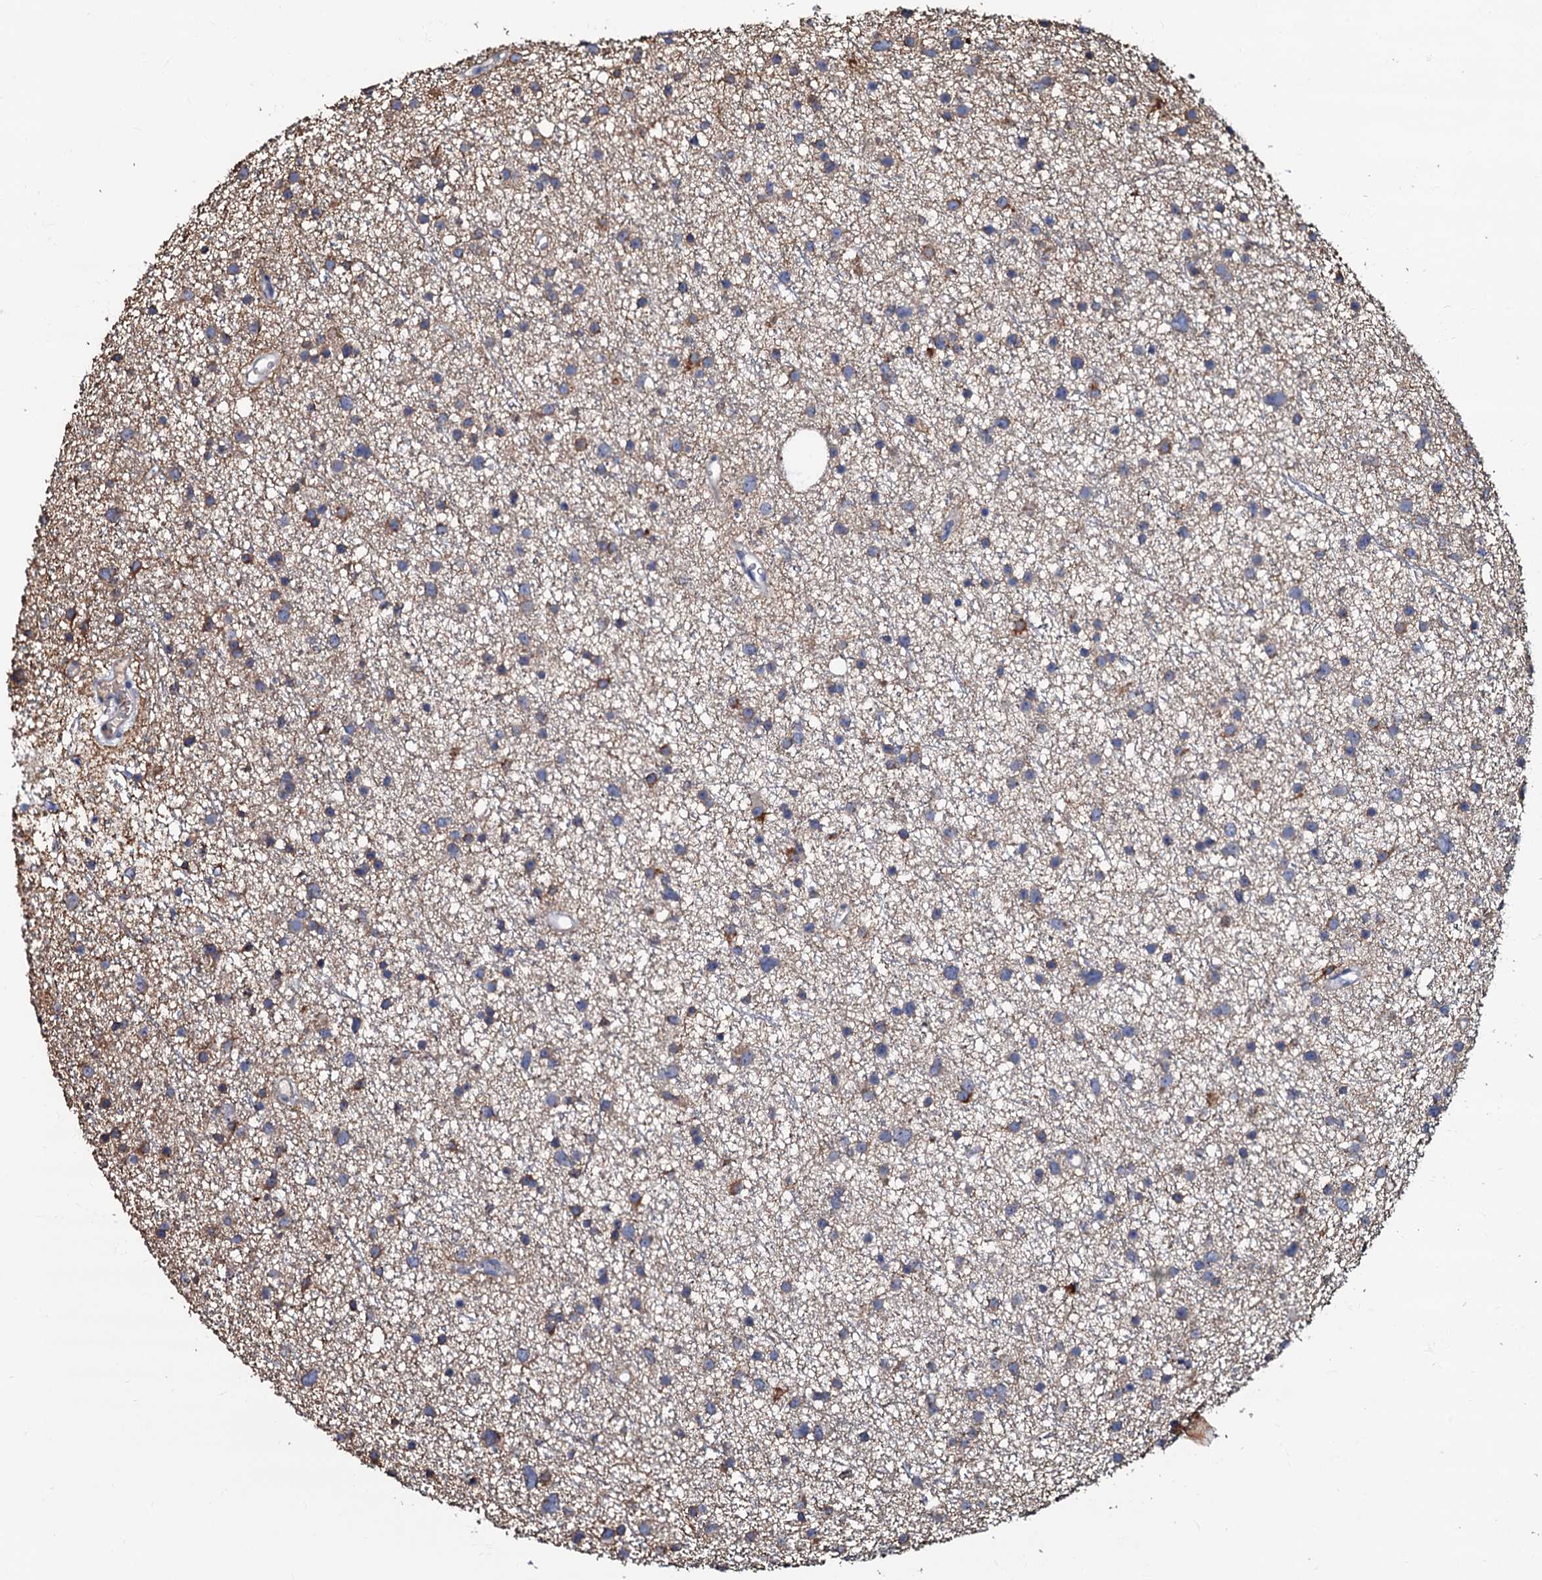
{"staining": {"intensity": "moderate", "quantity": "<25%", "location": "cytoplasmic/membranous"}, "tissue": "glioma", "cell_type": "Tumor cells", "image_type": "cancer", "snomed": [{"axis": "morphology", "description": "Glioma, malignant, Low grade"}, {"axis": "topography", "description": "Cerebral cortex"}], "caption": "Human glioma stained for a protein (brown) exhibits moderate cytoplasmic/membranous positive positivity in approximately <25% of tumor cells.", "gene": "CPNE2", "patient": {"sex": "female", "age": 39}}